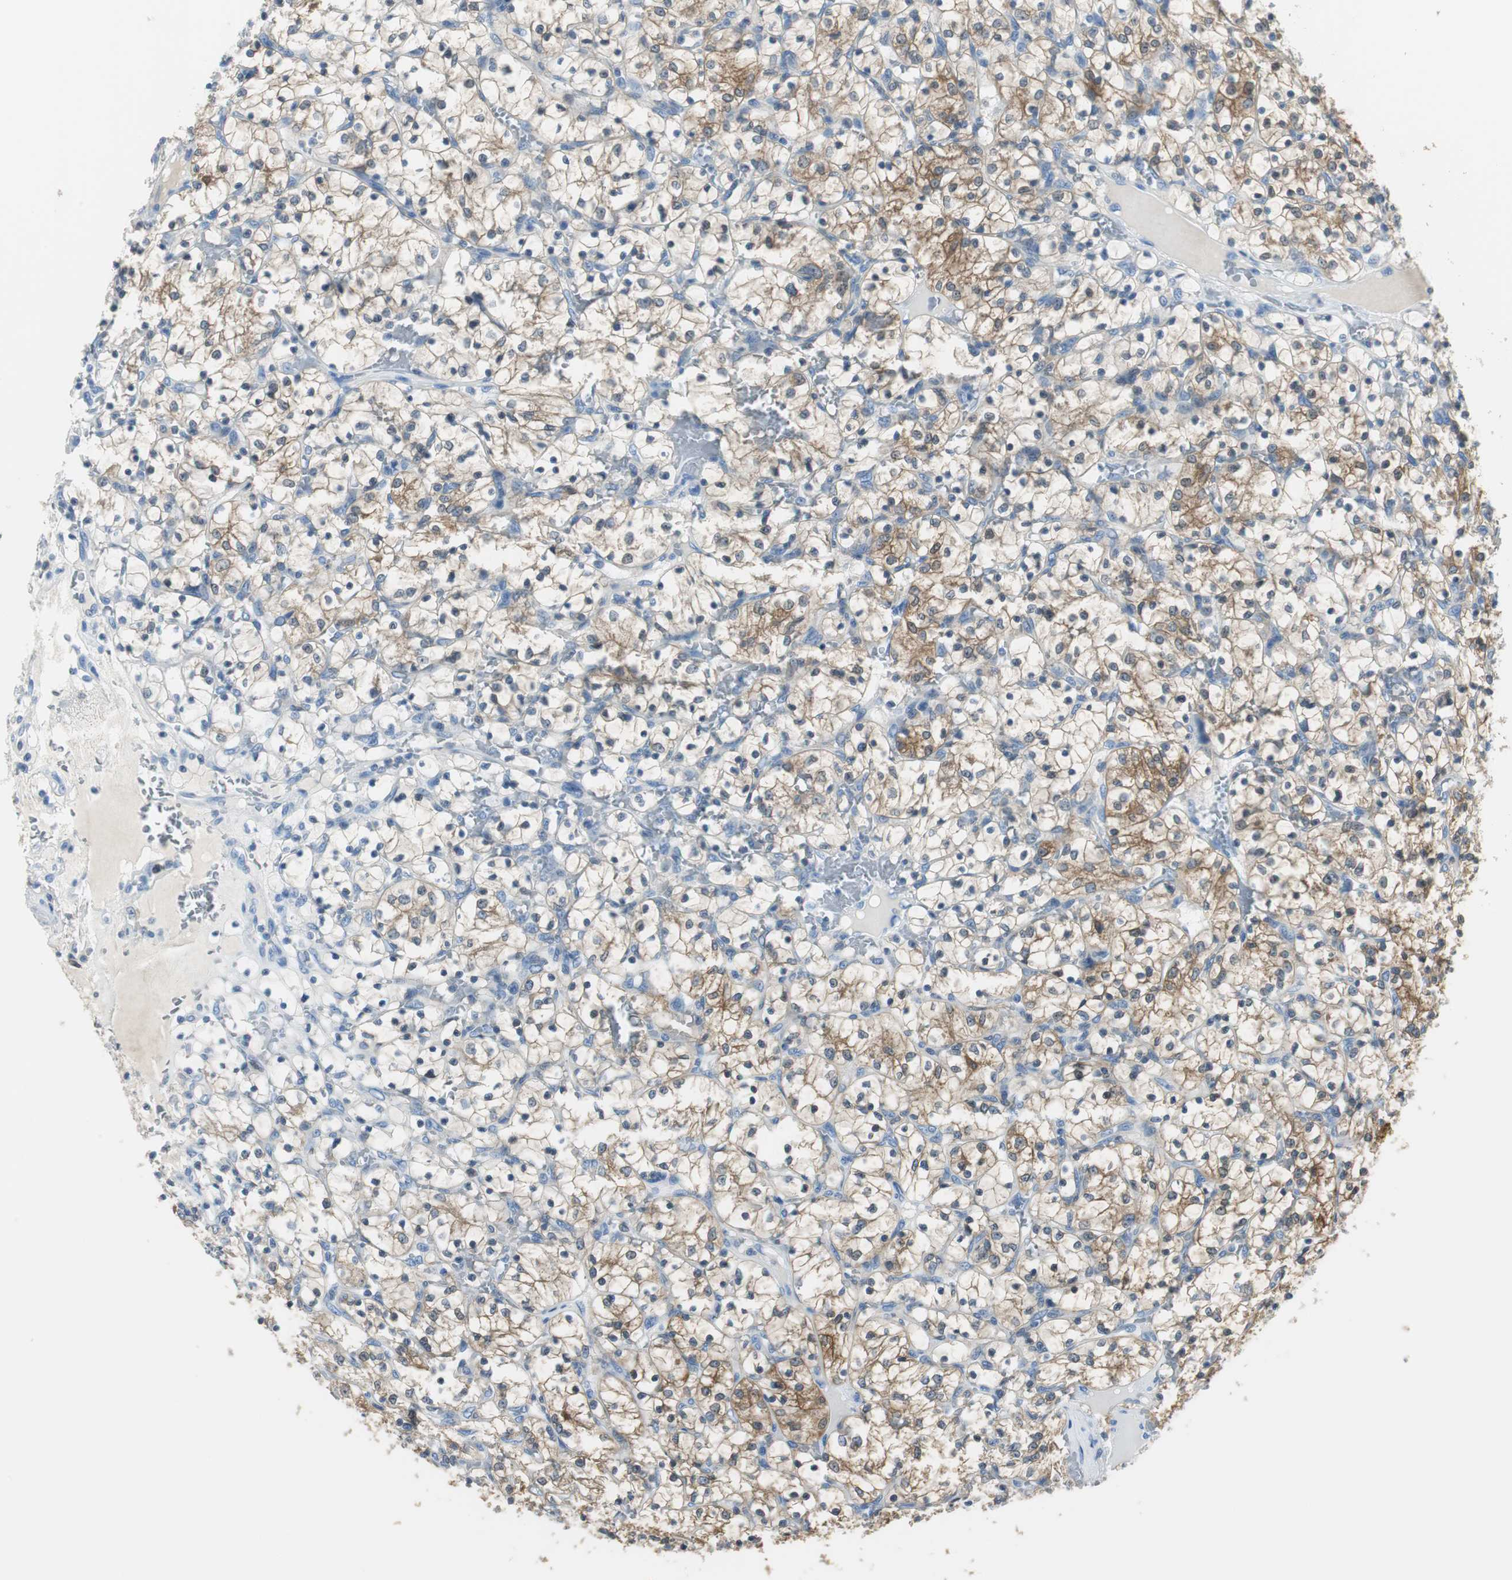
{"staining": {"intensity": "moderate", "quantity": "<25%", "location": "cytoplasmic/membranous"}, "tissue": "renal cancer", "cell_type": "Tumor cells", "image_type": "cancer", "snomed": [{"axis": "morphology", "description": "Adenocarcinoma, NOS"}, {"axis": "topography", "description": "Kidney"}], "caption": "Renal cancer (adenocarcinoma) stained with a brown dye reveals moderate cytoplasmic/membranous positive positivity in approximately <25% of tumor cells.", "gene": "FBP1", "patient": {"sex": "female", "age": 69}}